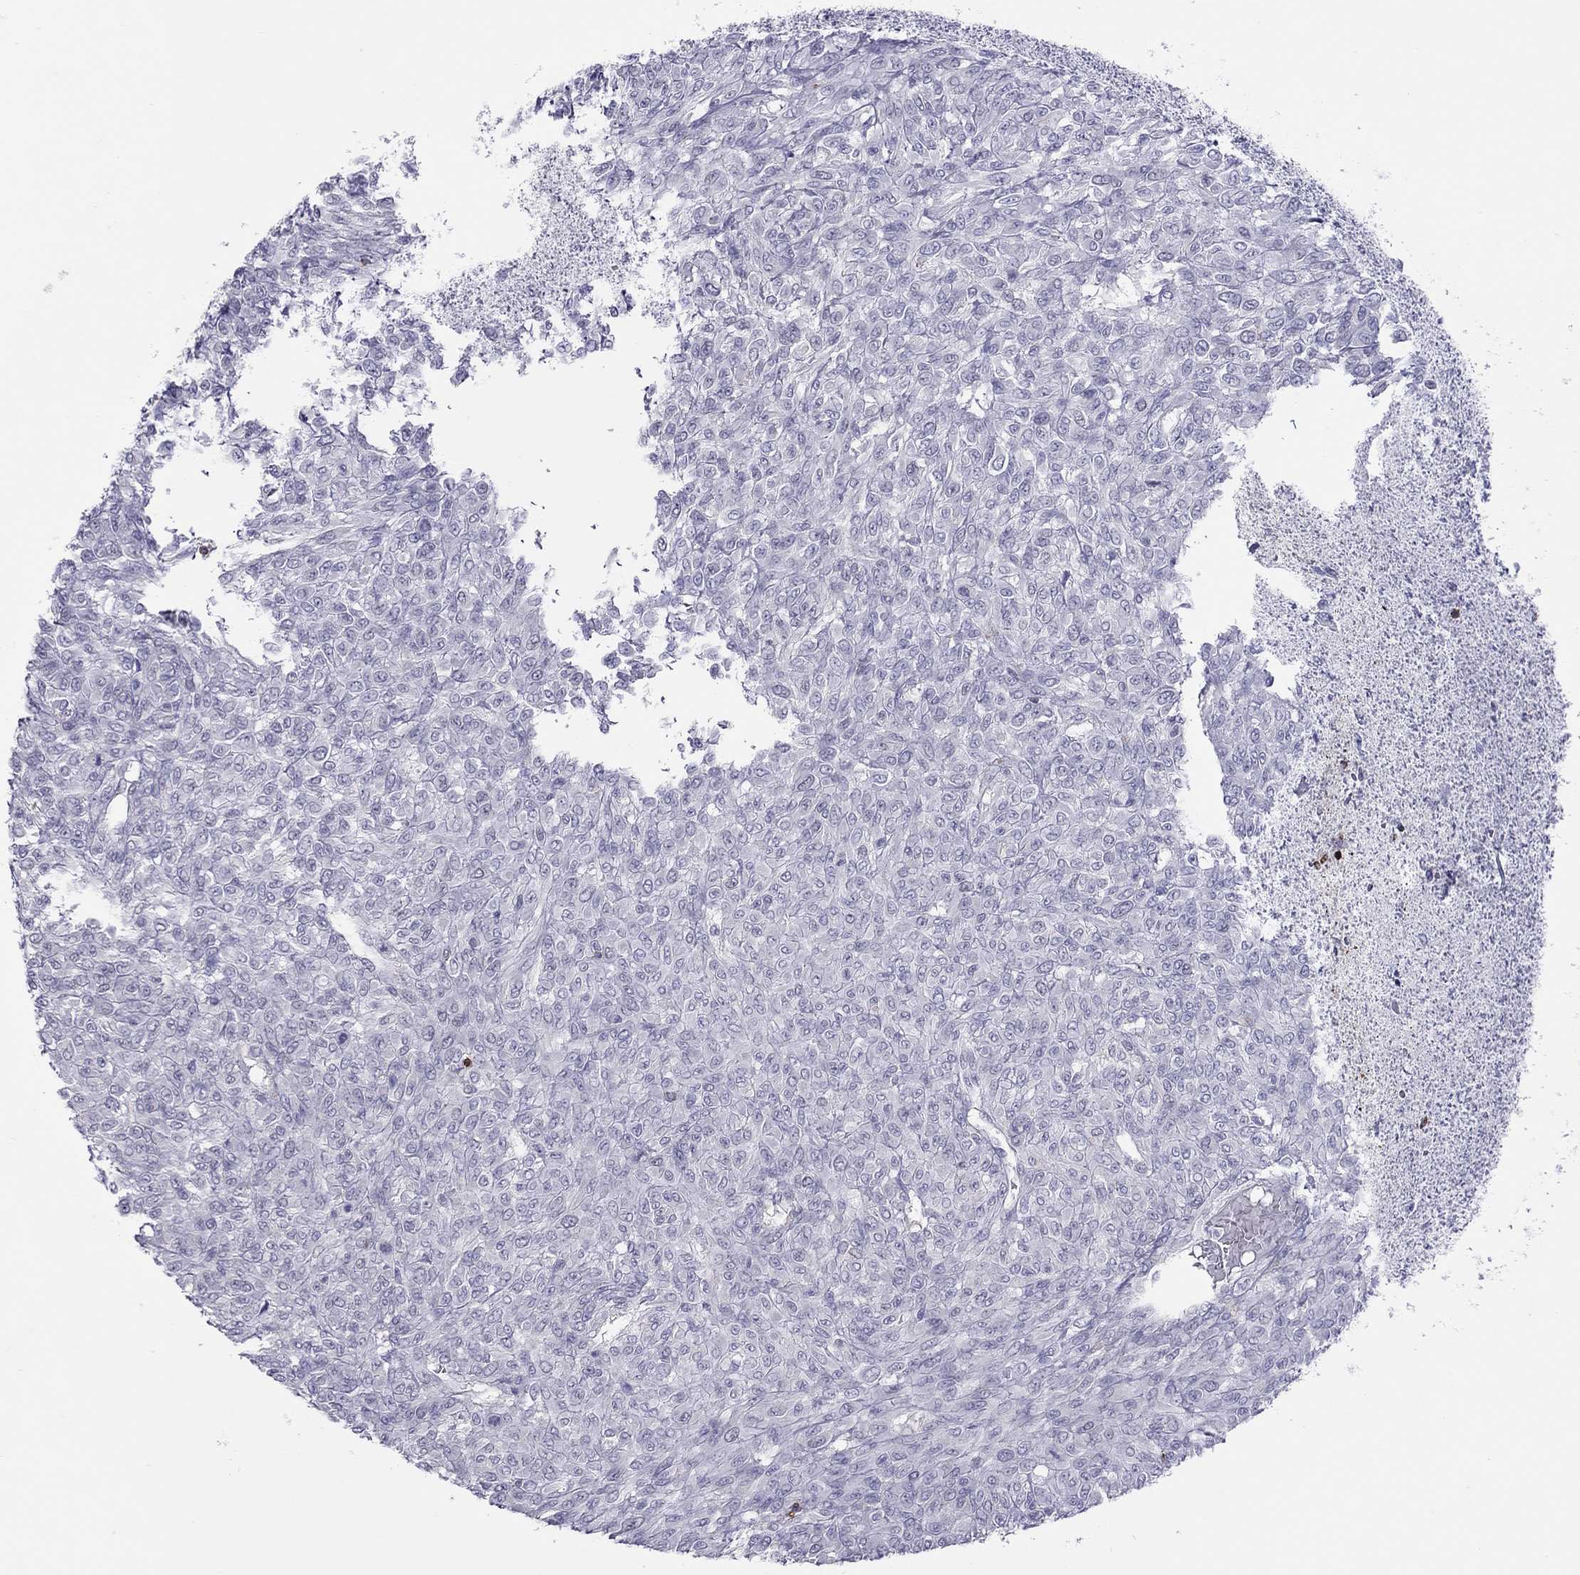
{"staining": {"intensity": "negative", "quantity": "none", "location": "none"}, "tissue": "renal cancer", "cell_type": "Tumor cells", "image_type": "cancer", "snomed": [{"axis": "morphology", "description": "Adenocarcinoma, NOS"}, {"axis": "topography", "description": "Kidney"}], "caption": "DAB (3,3'-diaminobenzidine) immunohistochemical staining of human adenocarcinoma (renal) exhibits no significant staining in tumor cells.", "gene": "MND1", "patient": {"sex": "male", "age": 58}}